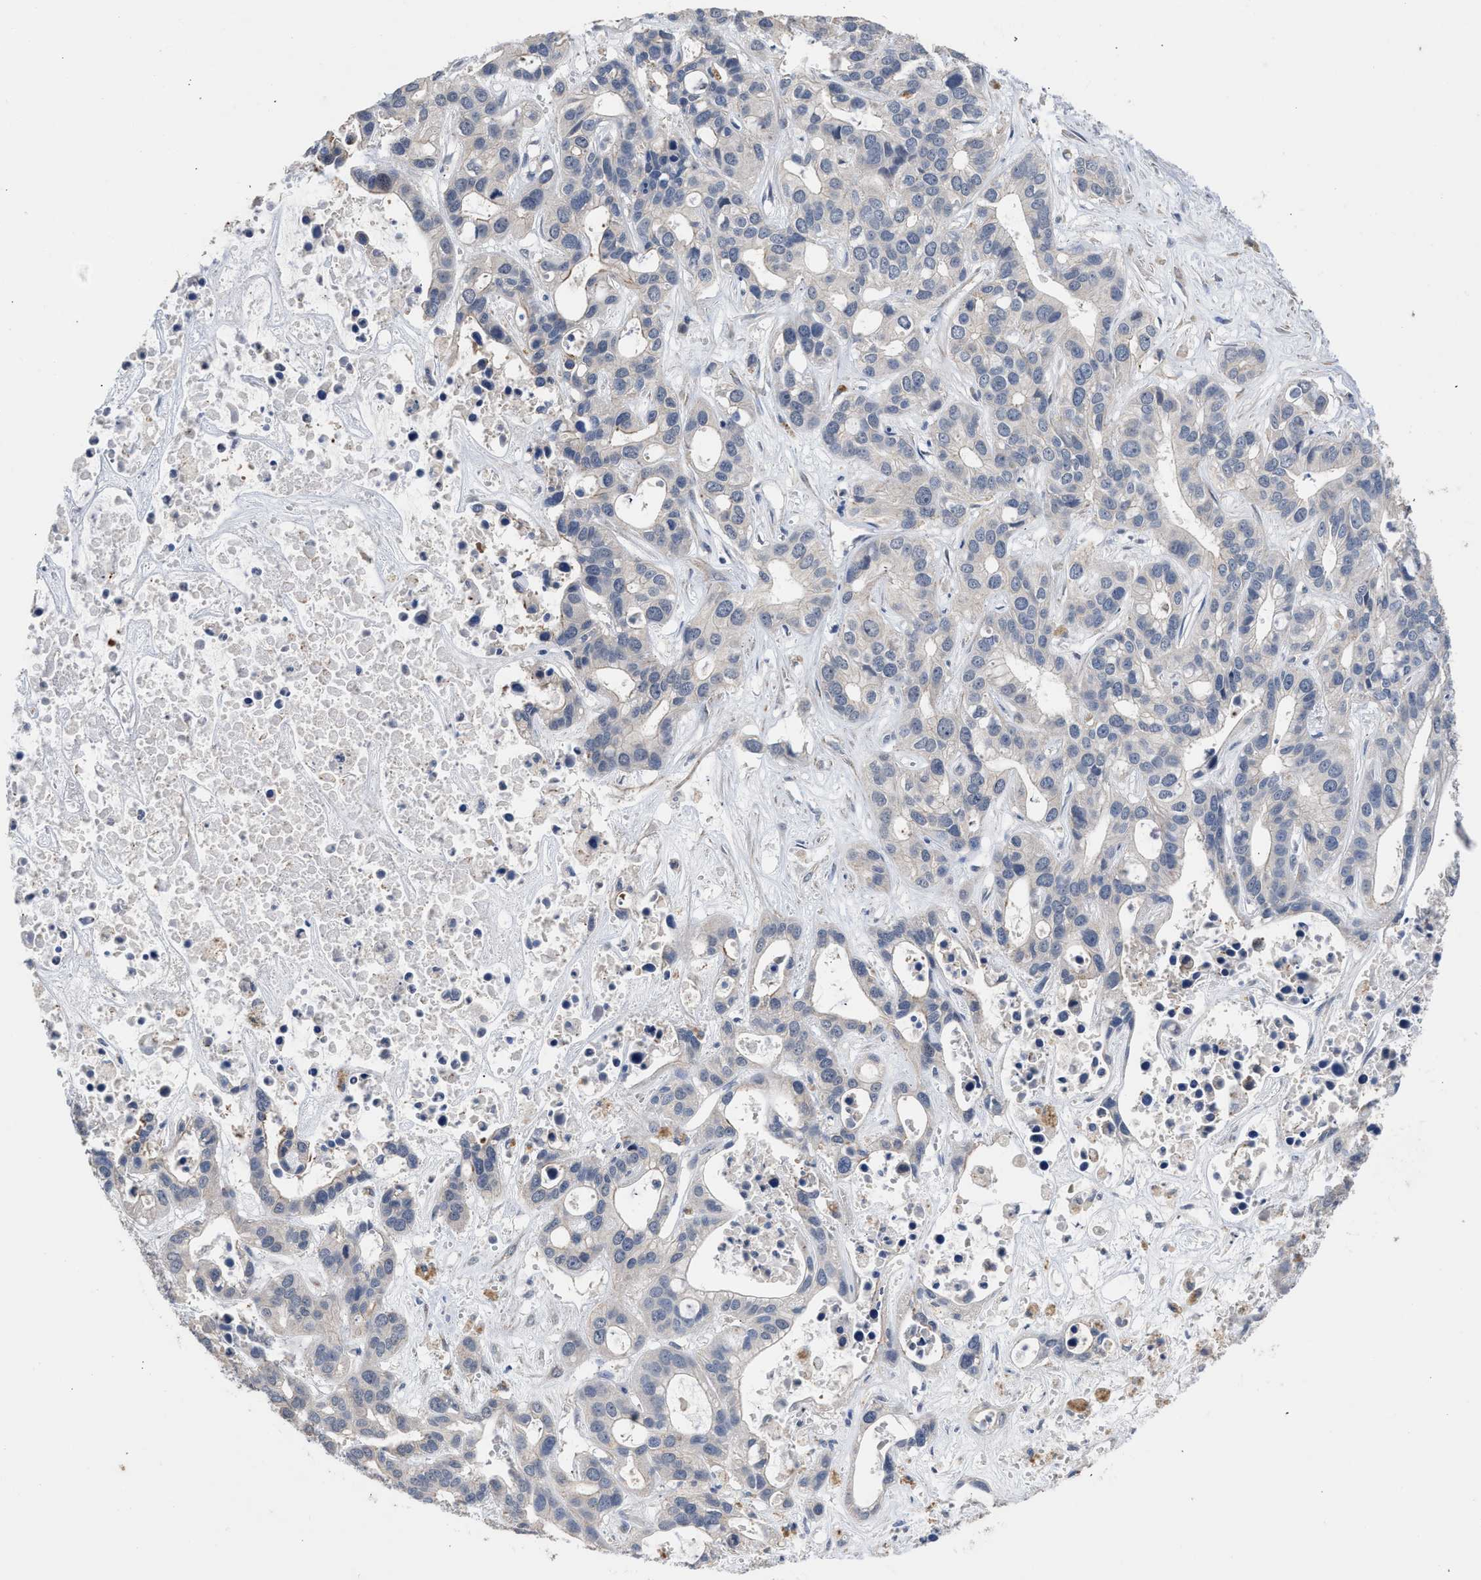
{"staining": {"intensity": "negative", "quantity": "none", "location": "none"}, "tissue": "liver cancer", "cell_type": "Tumor cells", "image_type": "cancer", "snomed": [{"axis": "morphology", "description": "Cholangiocarcinoma"}, {"axis": "topography", "description": "Liver"}], "caption": "This image is of liver cholangiocarcinoma stained with immunohistochemistry (IHC) to label a protein in brown with the nuclei are counter-stained blue. There is no expression in tumor cells. (Brightfield microscopy of DAB (3,3'-diaminobenzidine) immunohistochemistry at high magnification).", "gene": "CSF3R", "patient": {"sex": "female", "age": 65}}